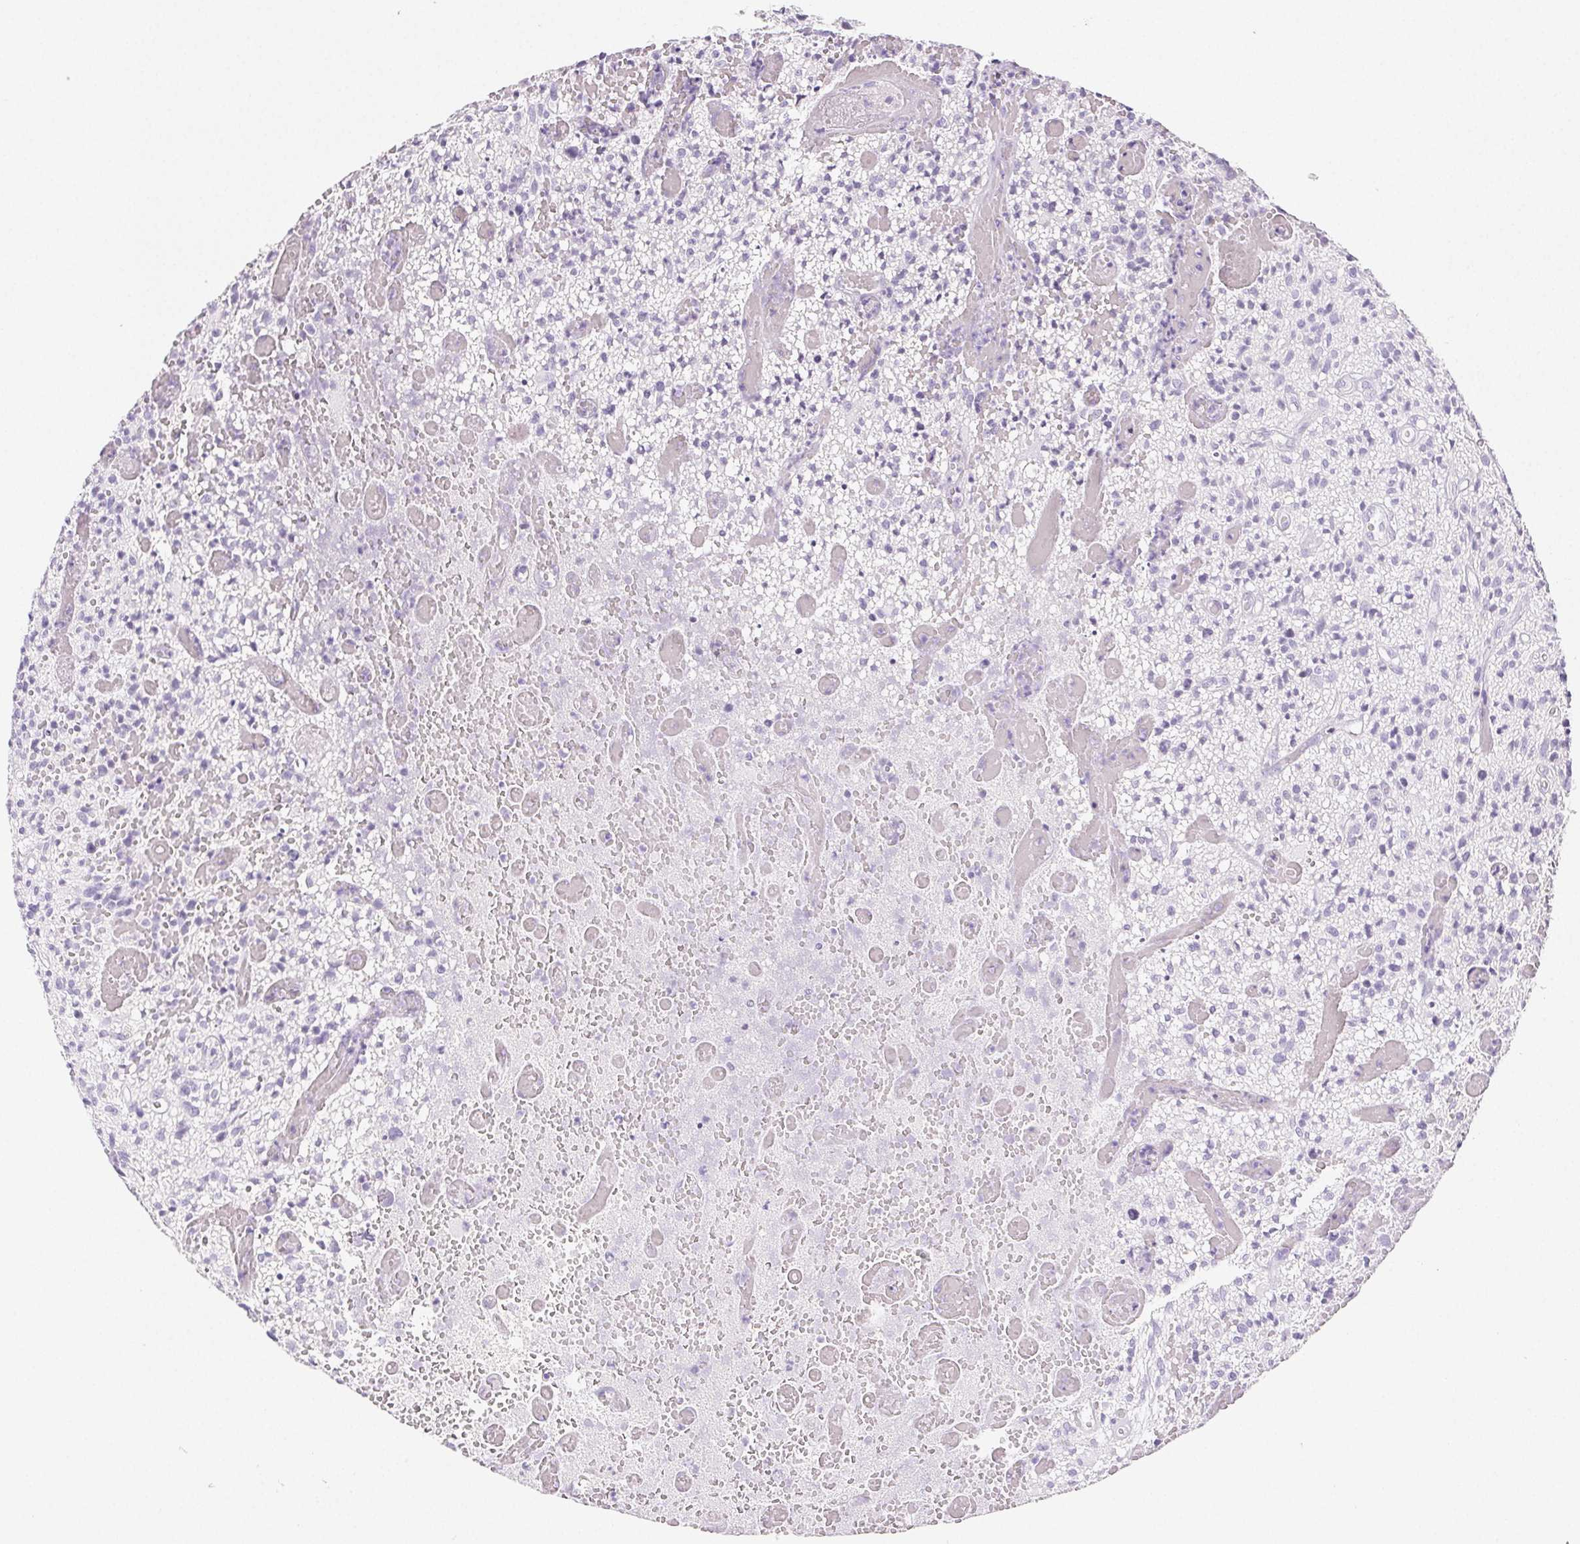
{"staining": {"intensity": "negative", "quantity": "none", "location": "none"}, "tissue": "glioma", "cell_type": "Tumor cells", "image_type": "cancer", "snomed": [{"axis": "morphology", "description": "Glioma, malignant, High grade"}, {"axis": "topography", "description": "Brain"}], "caption": "This histopathology image is of glioma stained with immunohistochemistry (IHC) to label a protein in brown with the nuclei are counter-stained blue. There is no staining in tumor cells.", "gene": "BEND2", "patient": {"sex": "male", "age": 75}}